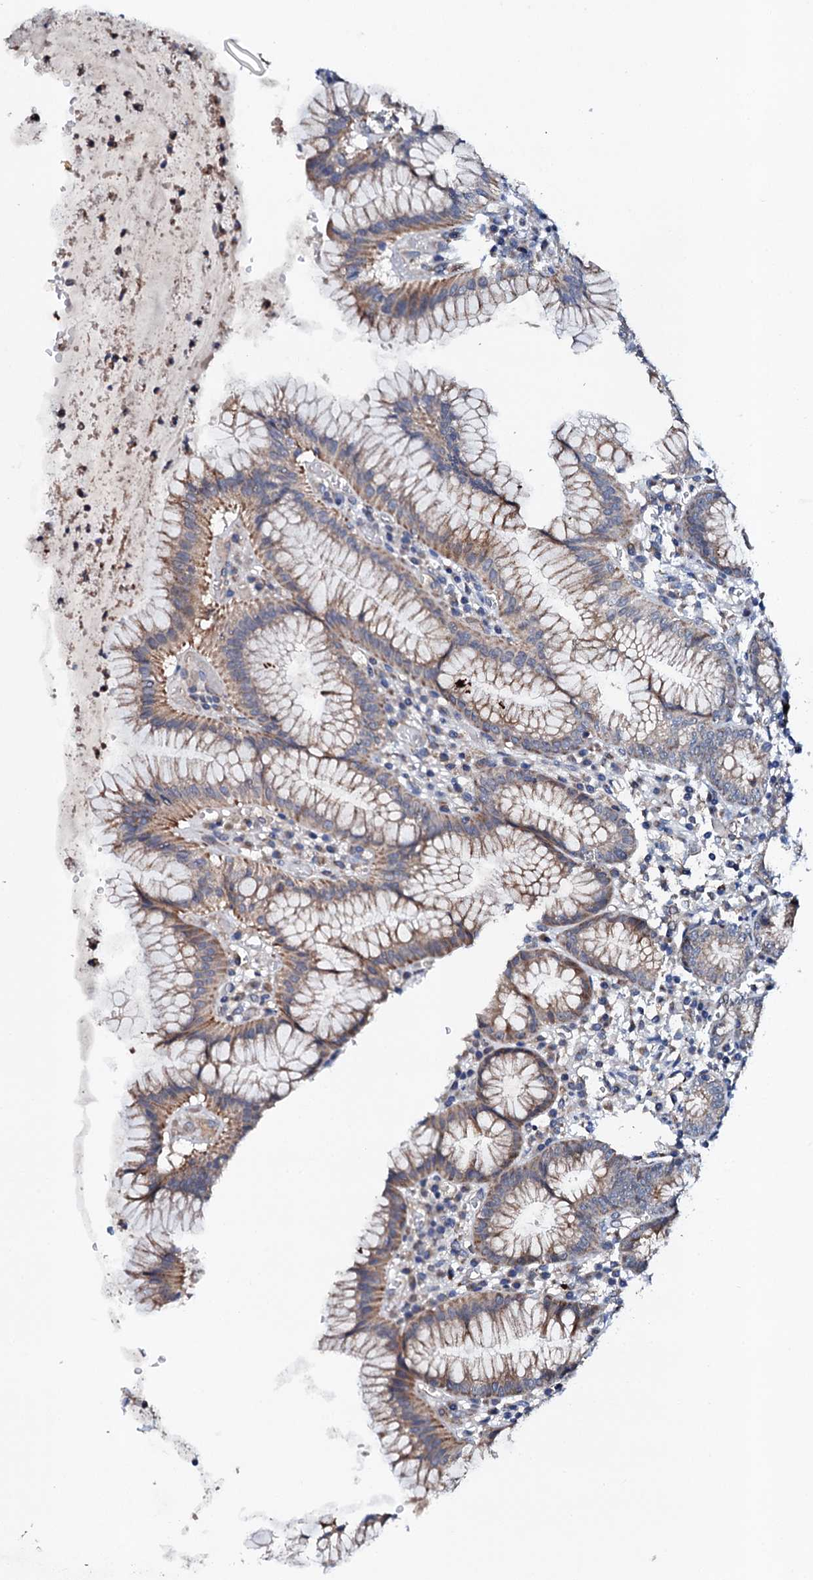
{"staining": {"intensity": "weak", "quantity": ">75%", "location": "cytoplasmic/membranous"}, "tissue": "stomach", "cell_type": "Glandular cells", "image_type": "normal", "snomed": [{"axis": "morphology", "description": "Normal tissue, NOS"}, {"axis": "topography", "description": "Stomach"}], "caption": "Protein expression analysis of normal stomach shows weak cytoplasmic/membranous staining in about >75% of glandular cells.", "gene": "UBE3C", "patient": {"sex": "male", "age": 55}}